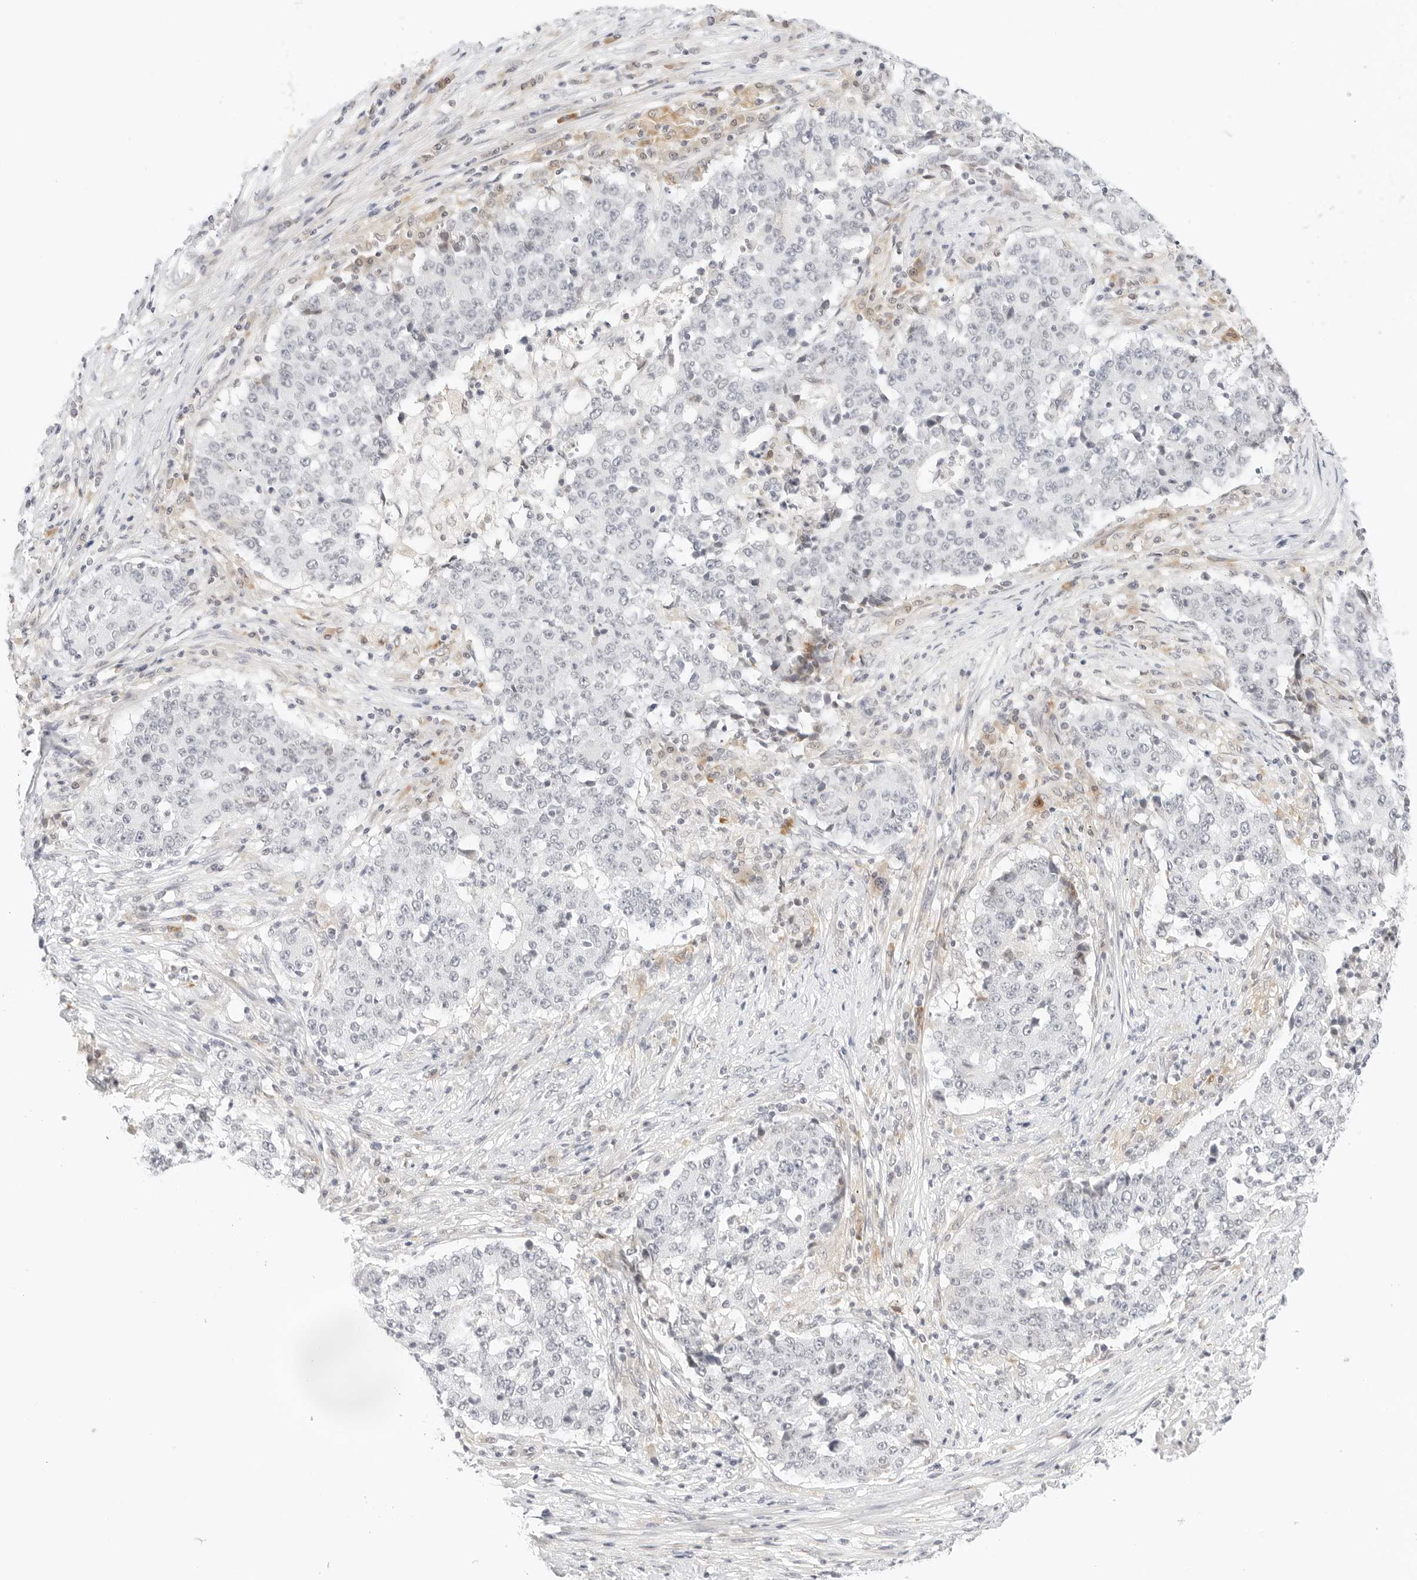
{"staining": {"intensity": "negative", "quantity": "none", "location": "none"}, "tissue": "stomach cancer", "cell_type": "Tumor cells", "image_type": "cancer", "snomed": [{"axis": "morphology", "description": "Adenocarcinoma, NOS"}, {"axis": "topography", "description": "Stomach"}], "caption": "IHC image of neoplastic tissue: stomach cancer (adenocarcinoma) stained with DAB (3,3'-diaminobenzidine) displays no significant protein expression in tumor cells.", "gene": "XKR4", "patient": {"sex": "male", "age": 59}}